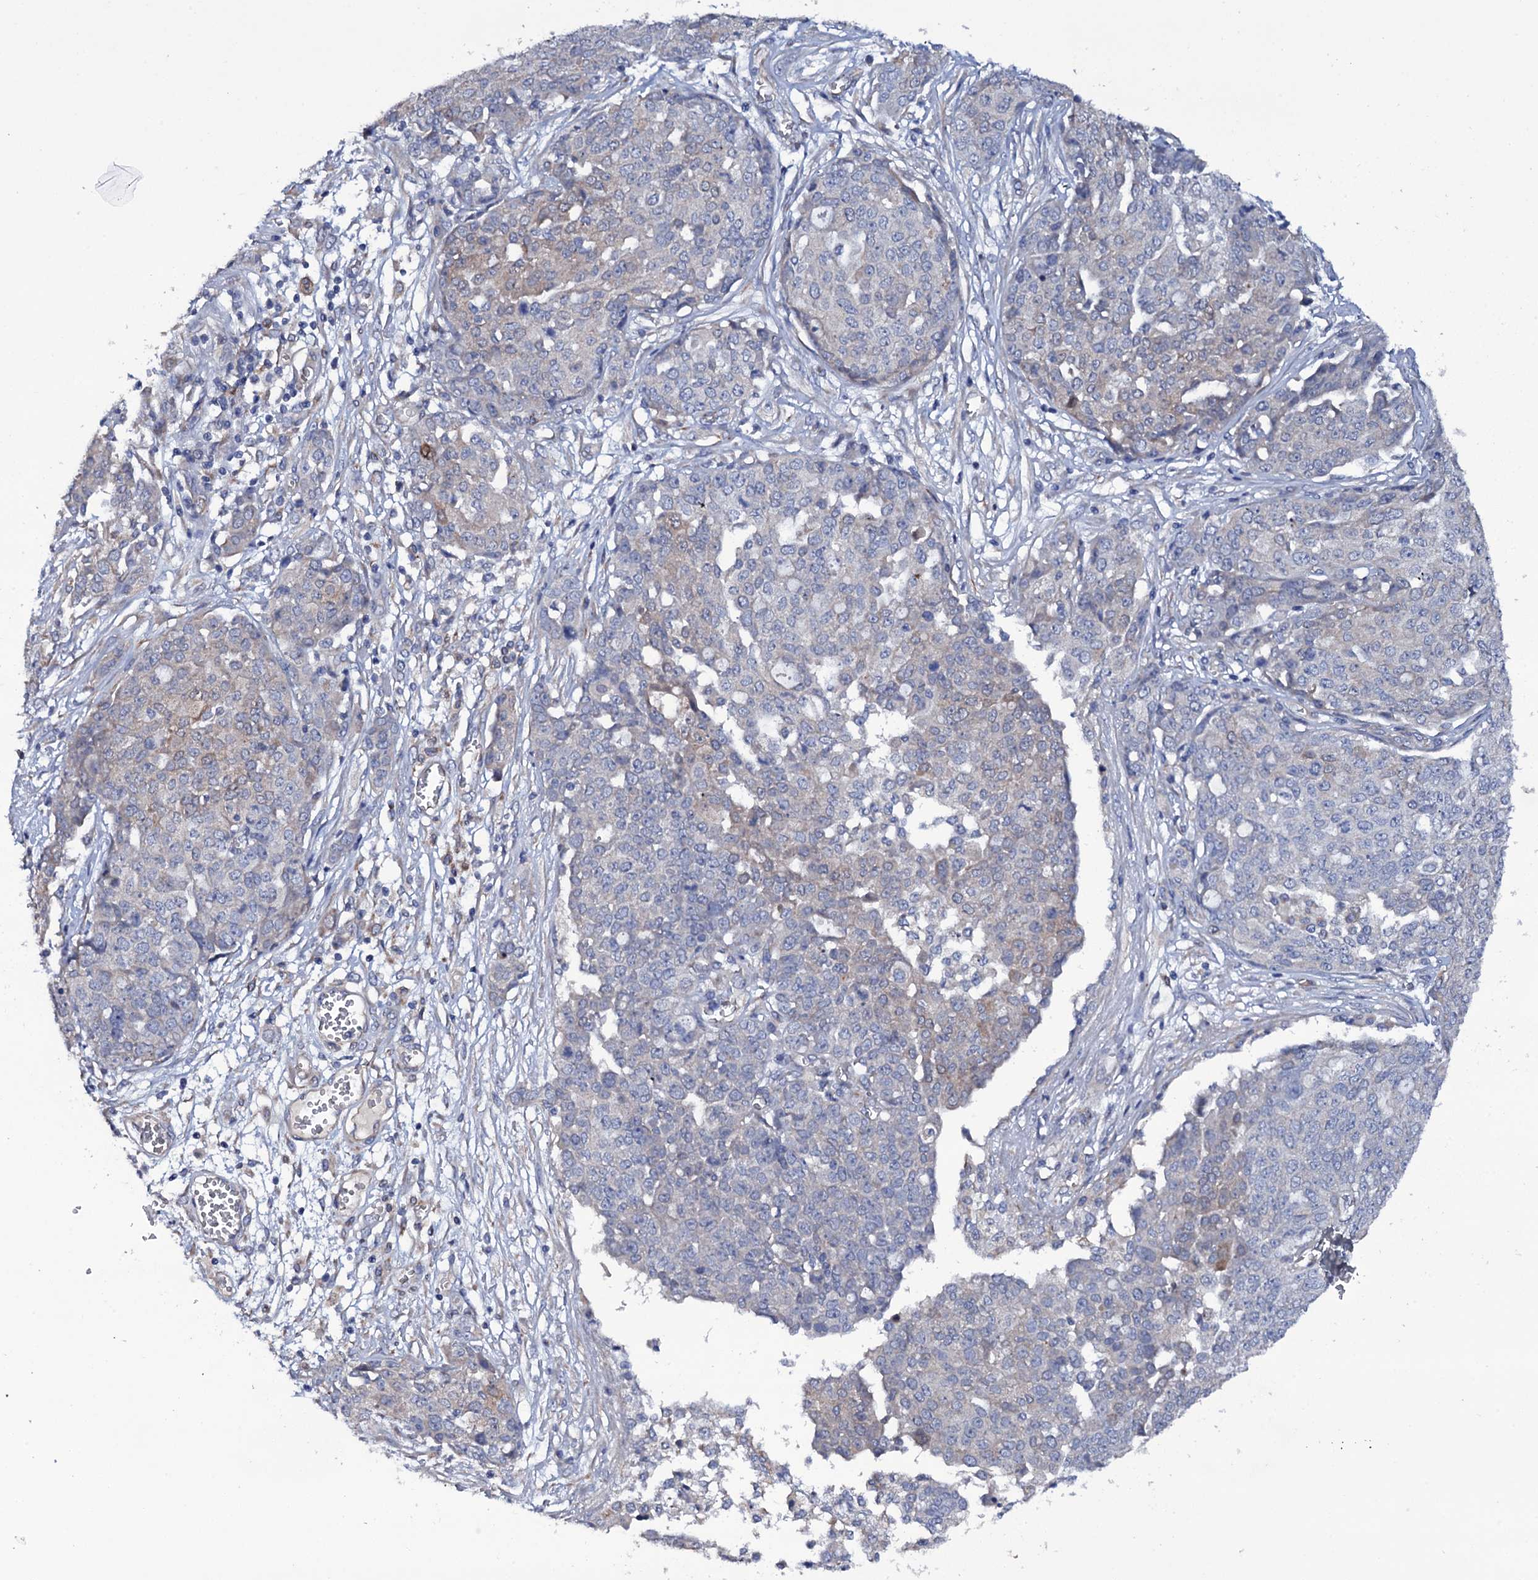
{"staining": {"intensity": "negative", "quantity": "none", "location": "none"}, "tissue": "ovarian cancer", "cell_type": "Tumor cells", "image_type": "cancer", "snomed": [{"axis": "morphology", "description": "Cystadenocarcinoma, serous, NOS"}, {"axis": "topography", "description": "Soft tissue"}, {"axis": "topography", "description": "Ovary"}], "caption": "This is a histopathology image of immunohistochemistry (IHC) staining of ovarian cancer (serous cystadenocarcinoma), which shows no expression in tumor cells.", "gene": "BCL2L14", "patient": {"sex": "female", "age": 57}}